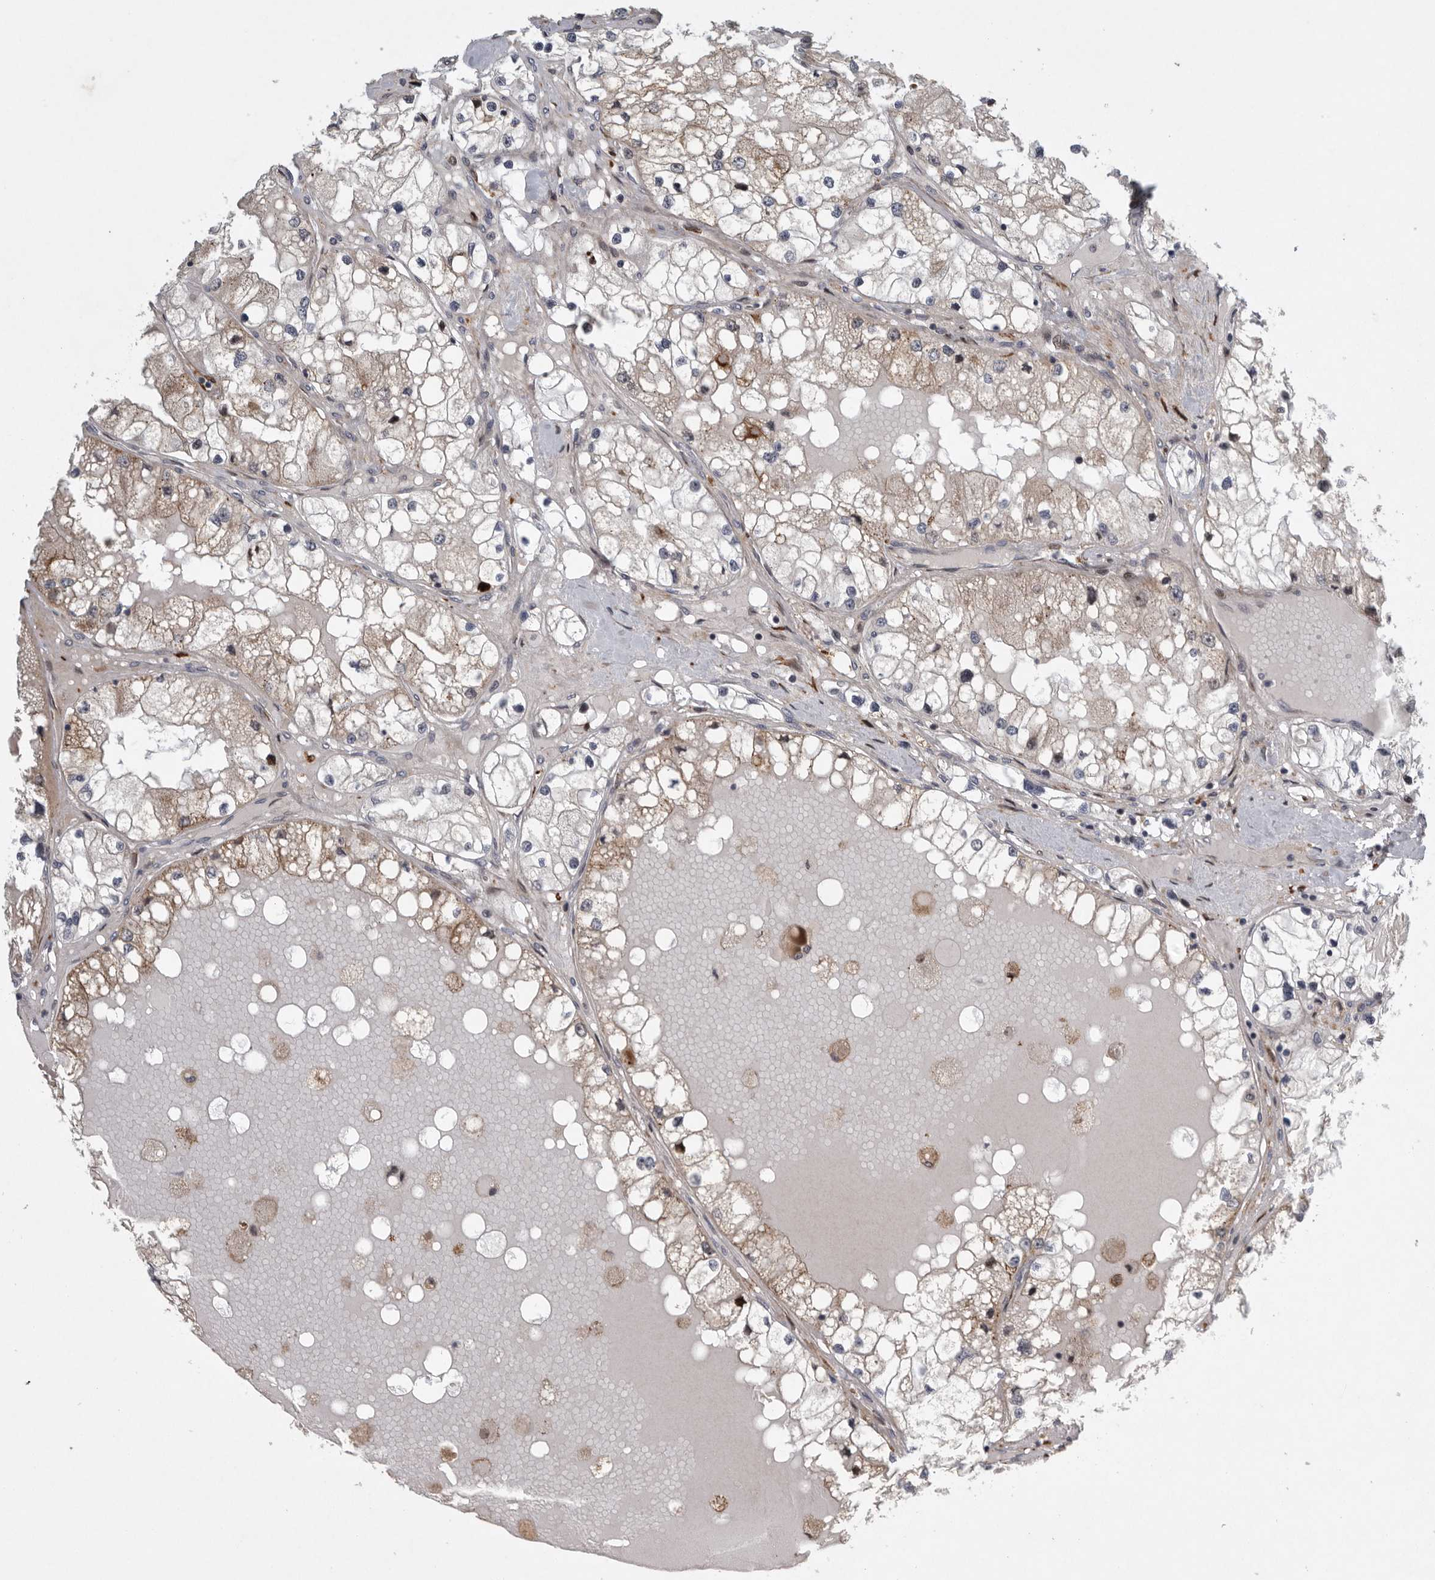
{"staining": {"intensity": "weak", "quantity": ">75%", "location": "cytoplasmic/membranous"}, "tissue": "renal cancer", "cell_type": "Tumor cells", "image_type": "cancer", "snomed": [{"axis": "morphology", "description": "Adenocarcinoma, NOS"}, {"axis": "topography", "description": "Kidney"}], "caption": "This is a histology image of immunohistochemistry staining of renal cancer, which shows weak positivity in the cytoplasmic/membranous of tumor cells.", "gene": "MPDZ", "patient": {"sex": "male", "age": 68}}